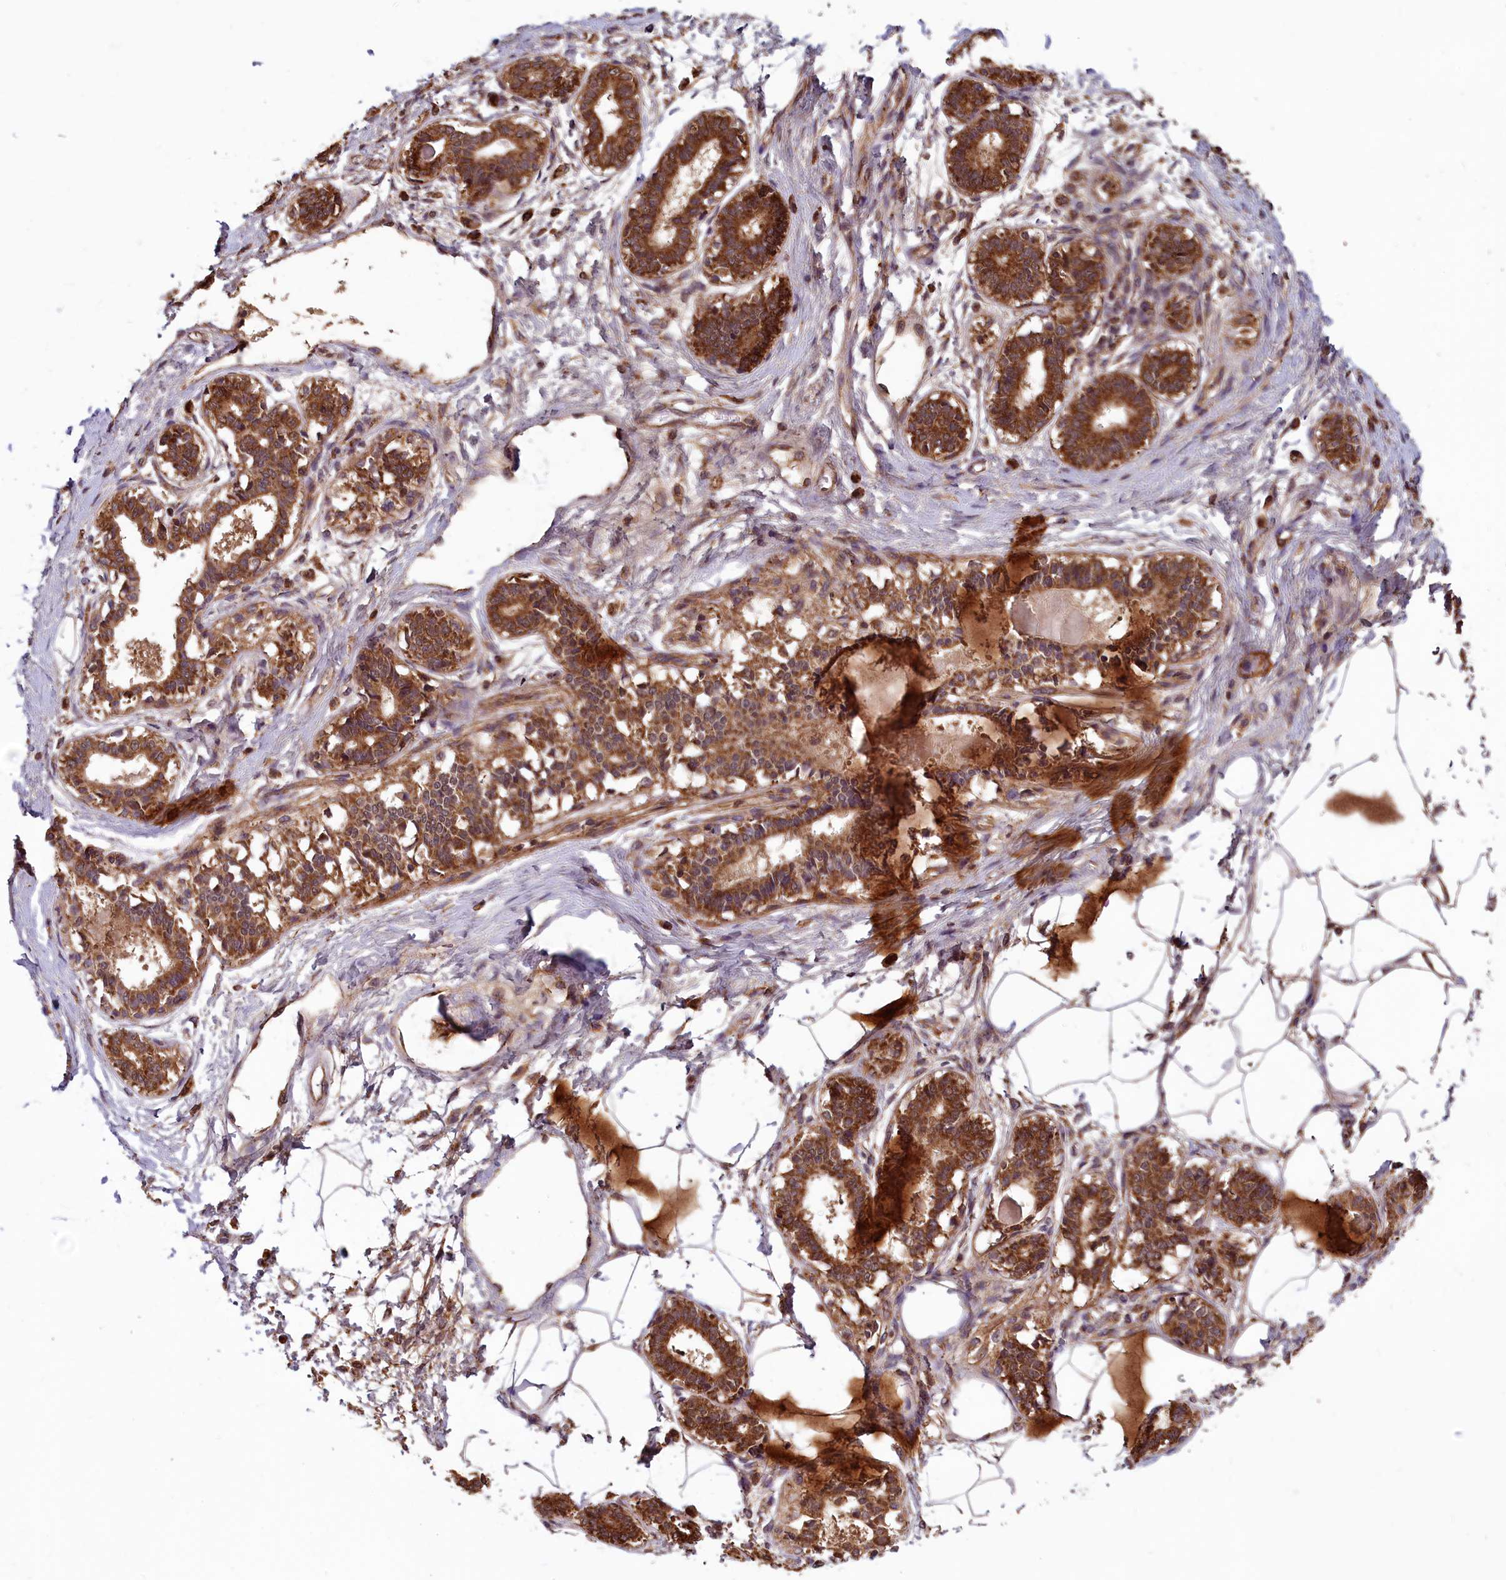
{"staining": {"intensity": "moderate", "quantity": ">75%", "location": "cytoplasmic/membranous"}, "tissue": "breast", "cell_type": "Adipocytes", "image_type": "normal", "snomed": [{"axis": "morphology", "description": "Normal tissue, NOS"}, {"axis": "topography", "description": "Breast"}], "caption": "Immunohistochemical staining of benign breast shows medium levels of moderate cytoplasmic/membranous staining in approximately >75% of adipocytes. (Brightfield microscopy of DAB IHC at high magnification).", "gene": "CCDC15", "patient": {"sex": "female", "age": 45}}